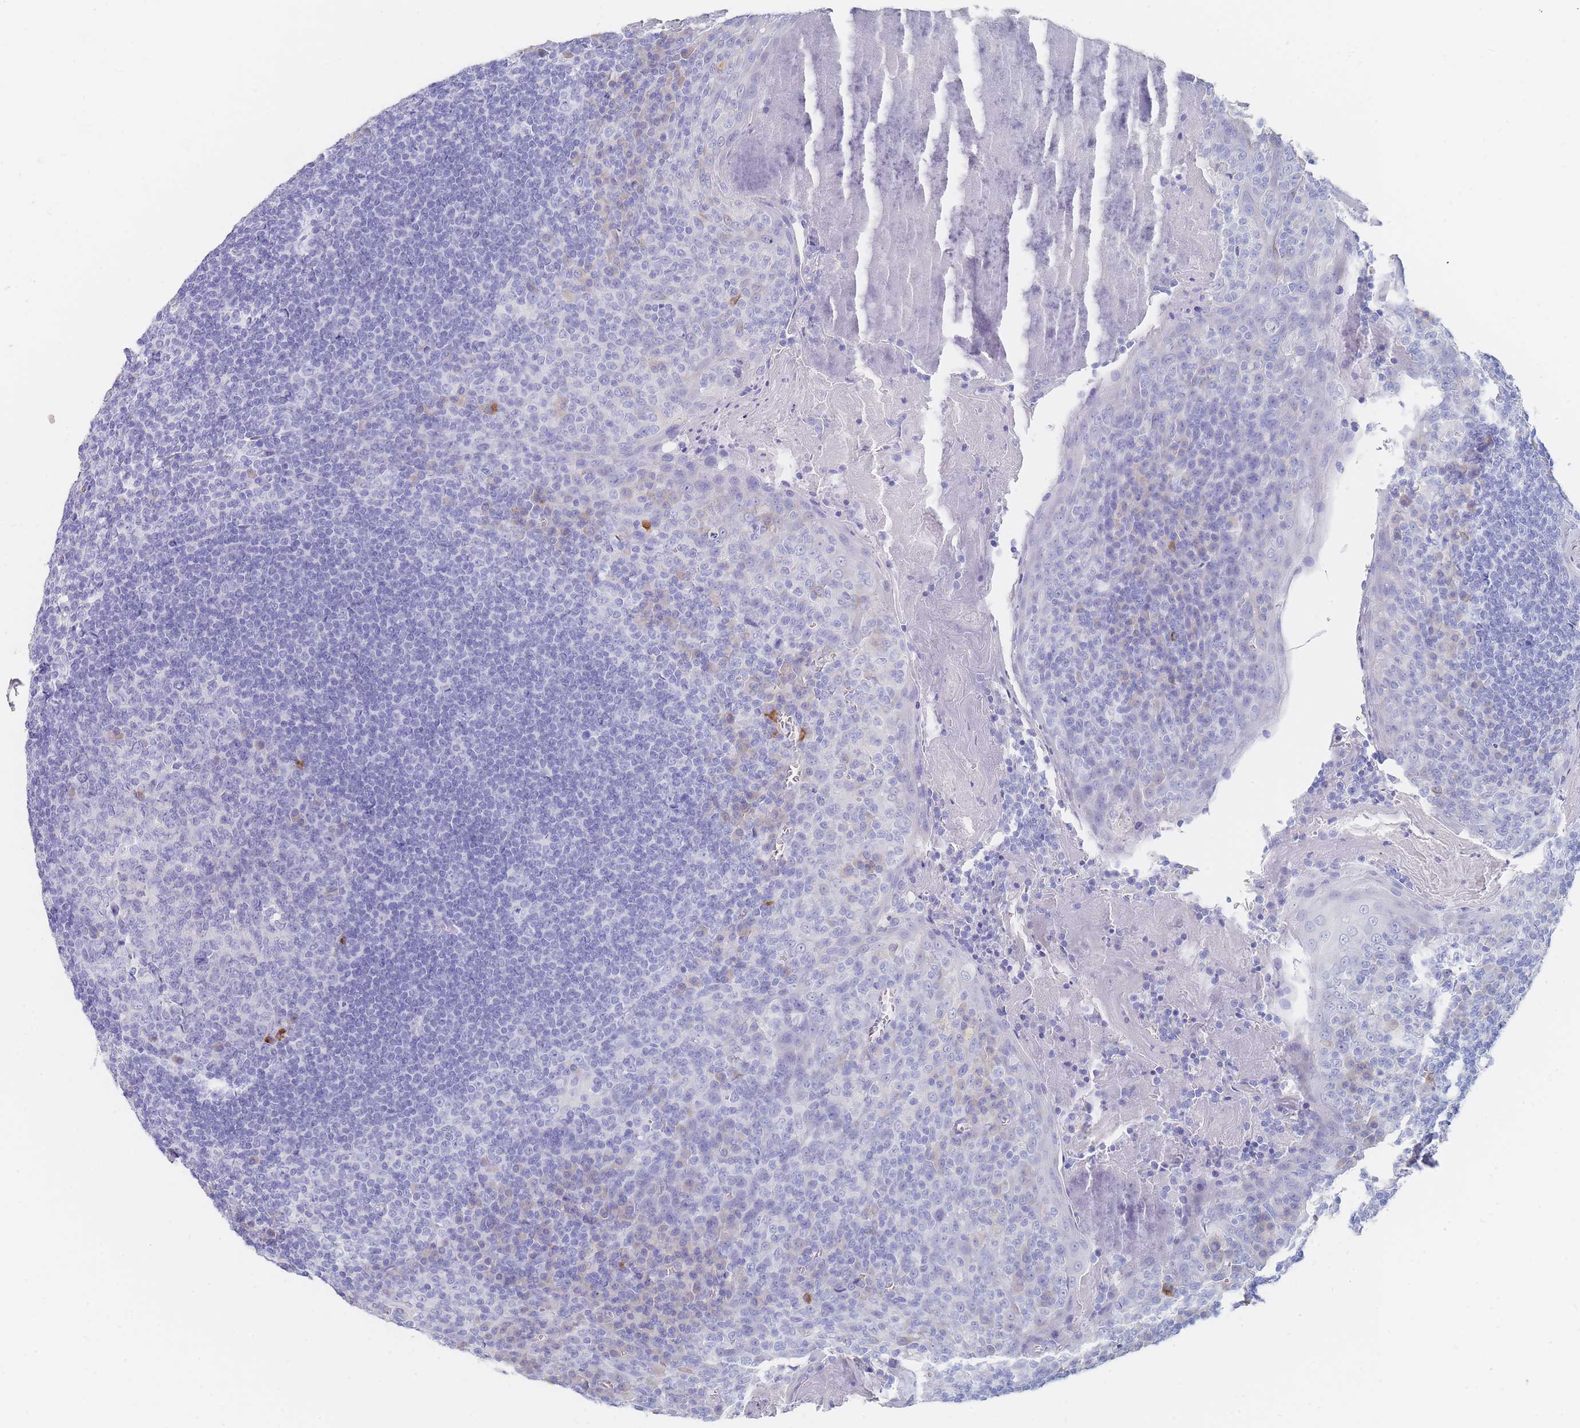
{"staining": {"intensity": "negative", "quantity": "none", "location": "none"}, "tissue": "tonsil", "cell_type": "Germinal center cells", "image_type": "normal", "snomed": [{"axis": "morphology", "description": "Normal tissue, NOS"}, {"axis": "topography", "description": "Tonsil"}], "caption": "Immunohistochemistry of normal tonsil exhibits no expression in germinal center cells.", "gene": "SLC25A35", "patient": {"sex": "male", "age": 27}}